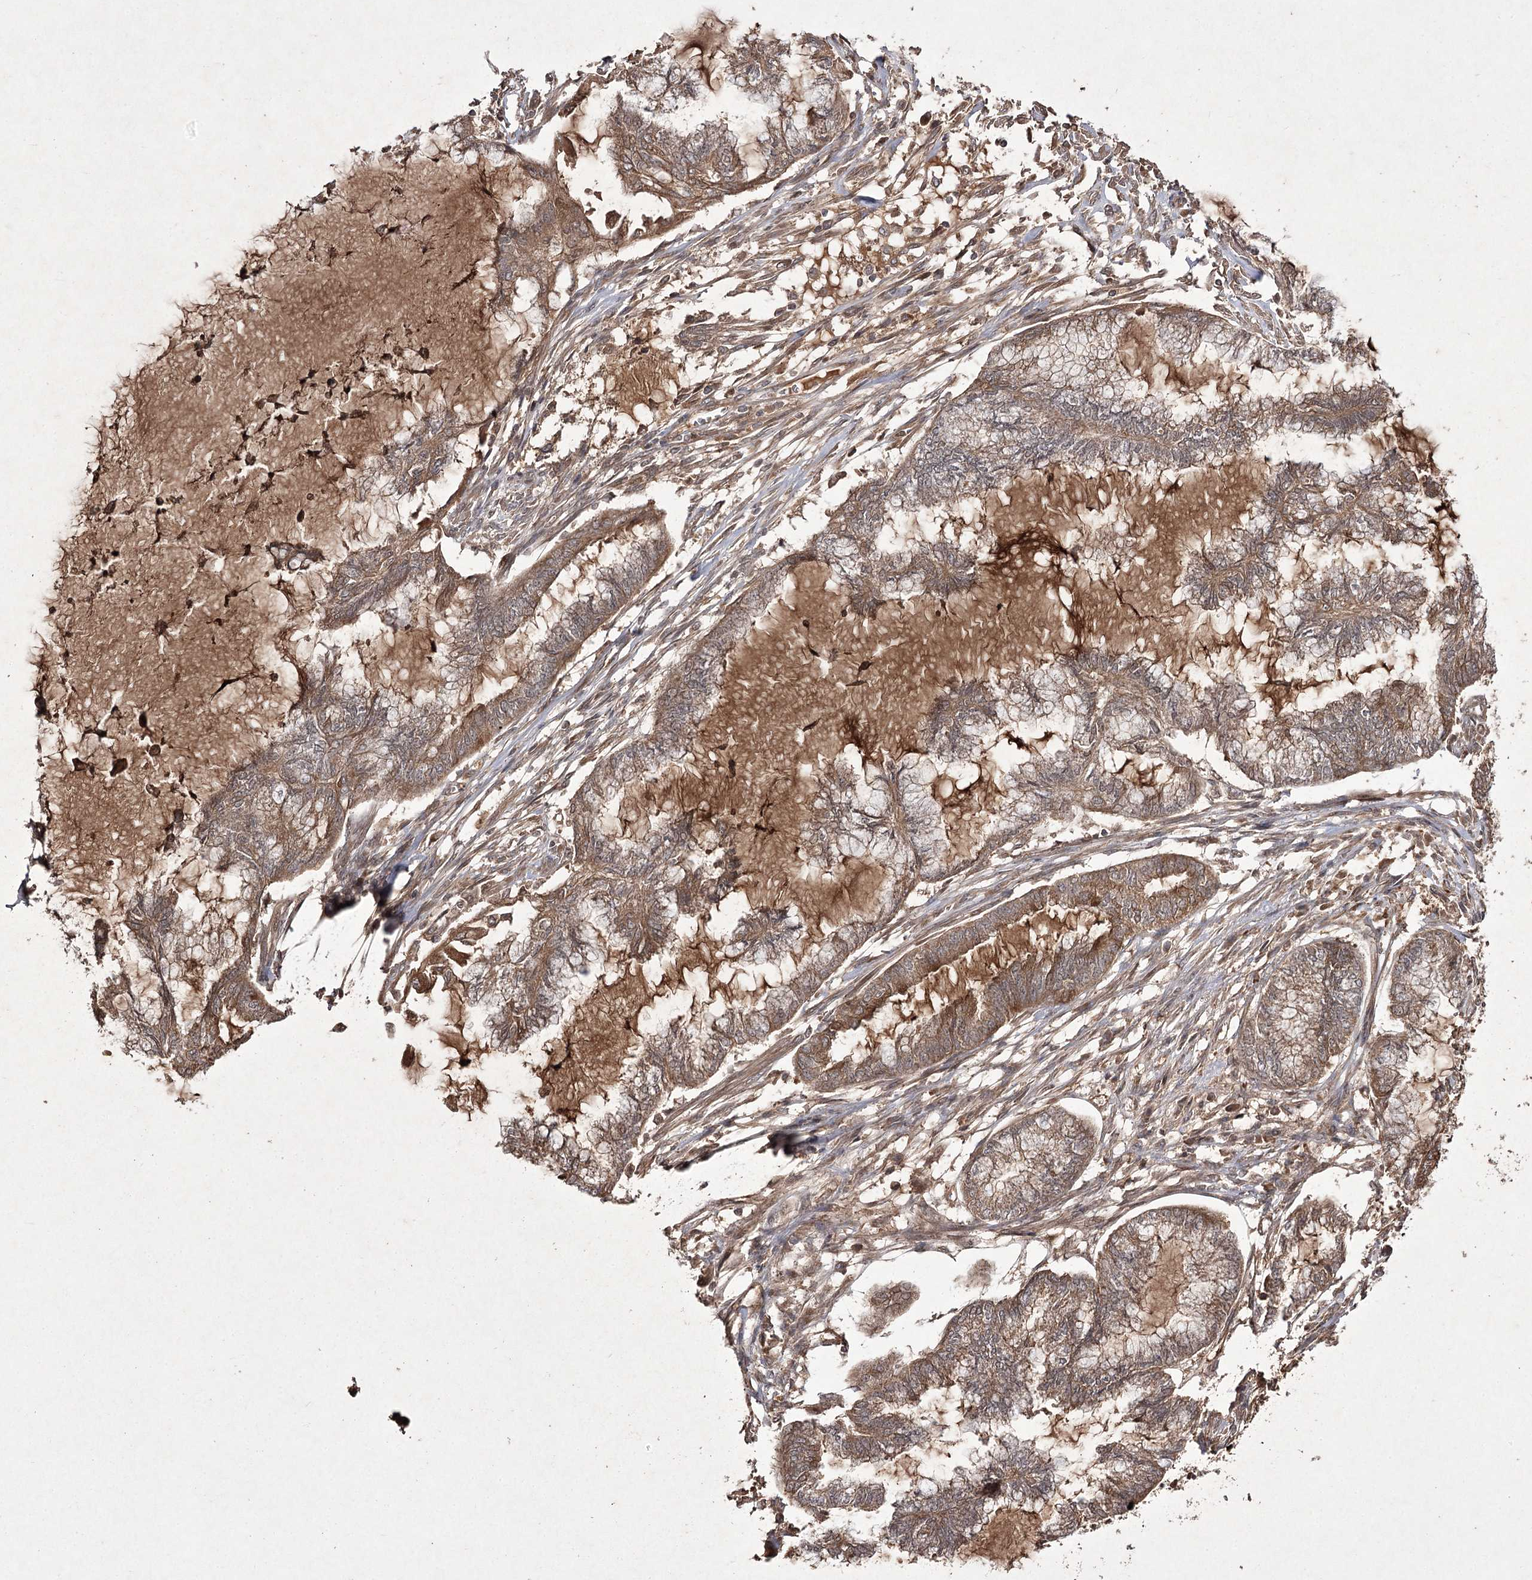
{"staining": {"intensity": "moderate", "quantity": ">75%", "location": "cytoplasmic/membranous"}, "tissue": "endometrial cancer", "cell_type": "Tumor cells", "image_type": "cancer", "snomed": [{"axis": "morphology", "description": "Adenocarcinoma, NOS"}, {"axis": "topography", "description": "Endometrium"}], "caption": "Immunohistochemistry histopathology image of neoplastic tissue: adenocarcinoma (endometrial) stained using immunohistochemistry (IHC) exhibits medium levels of moderate protein expression localized specifically in the cytoplasmic/membranous of tumor cells, appearing as a cytoplasmic/membranous brown color.", "gene": "FANCL", "patient": {"sex": "female", "age": 86}}